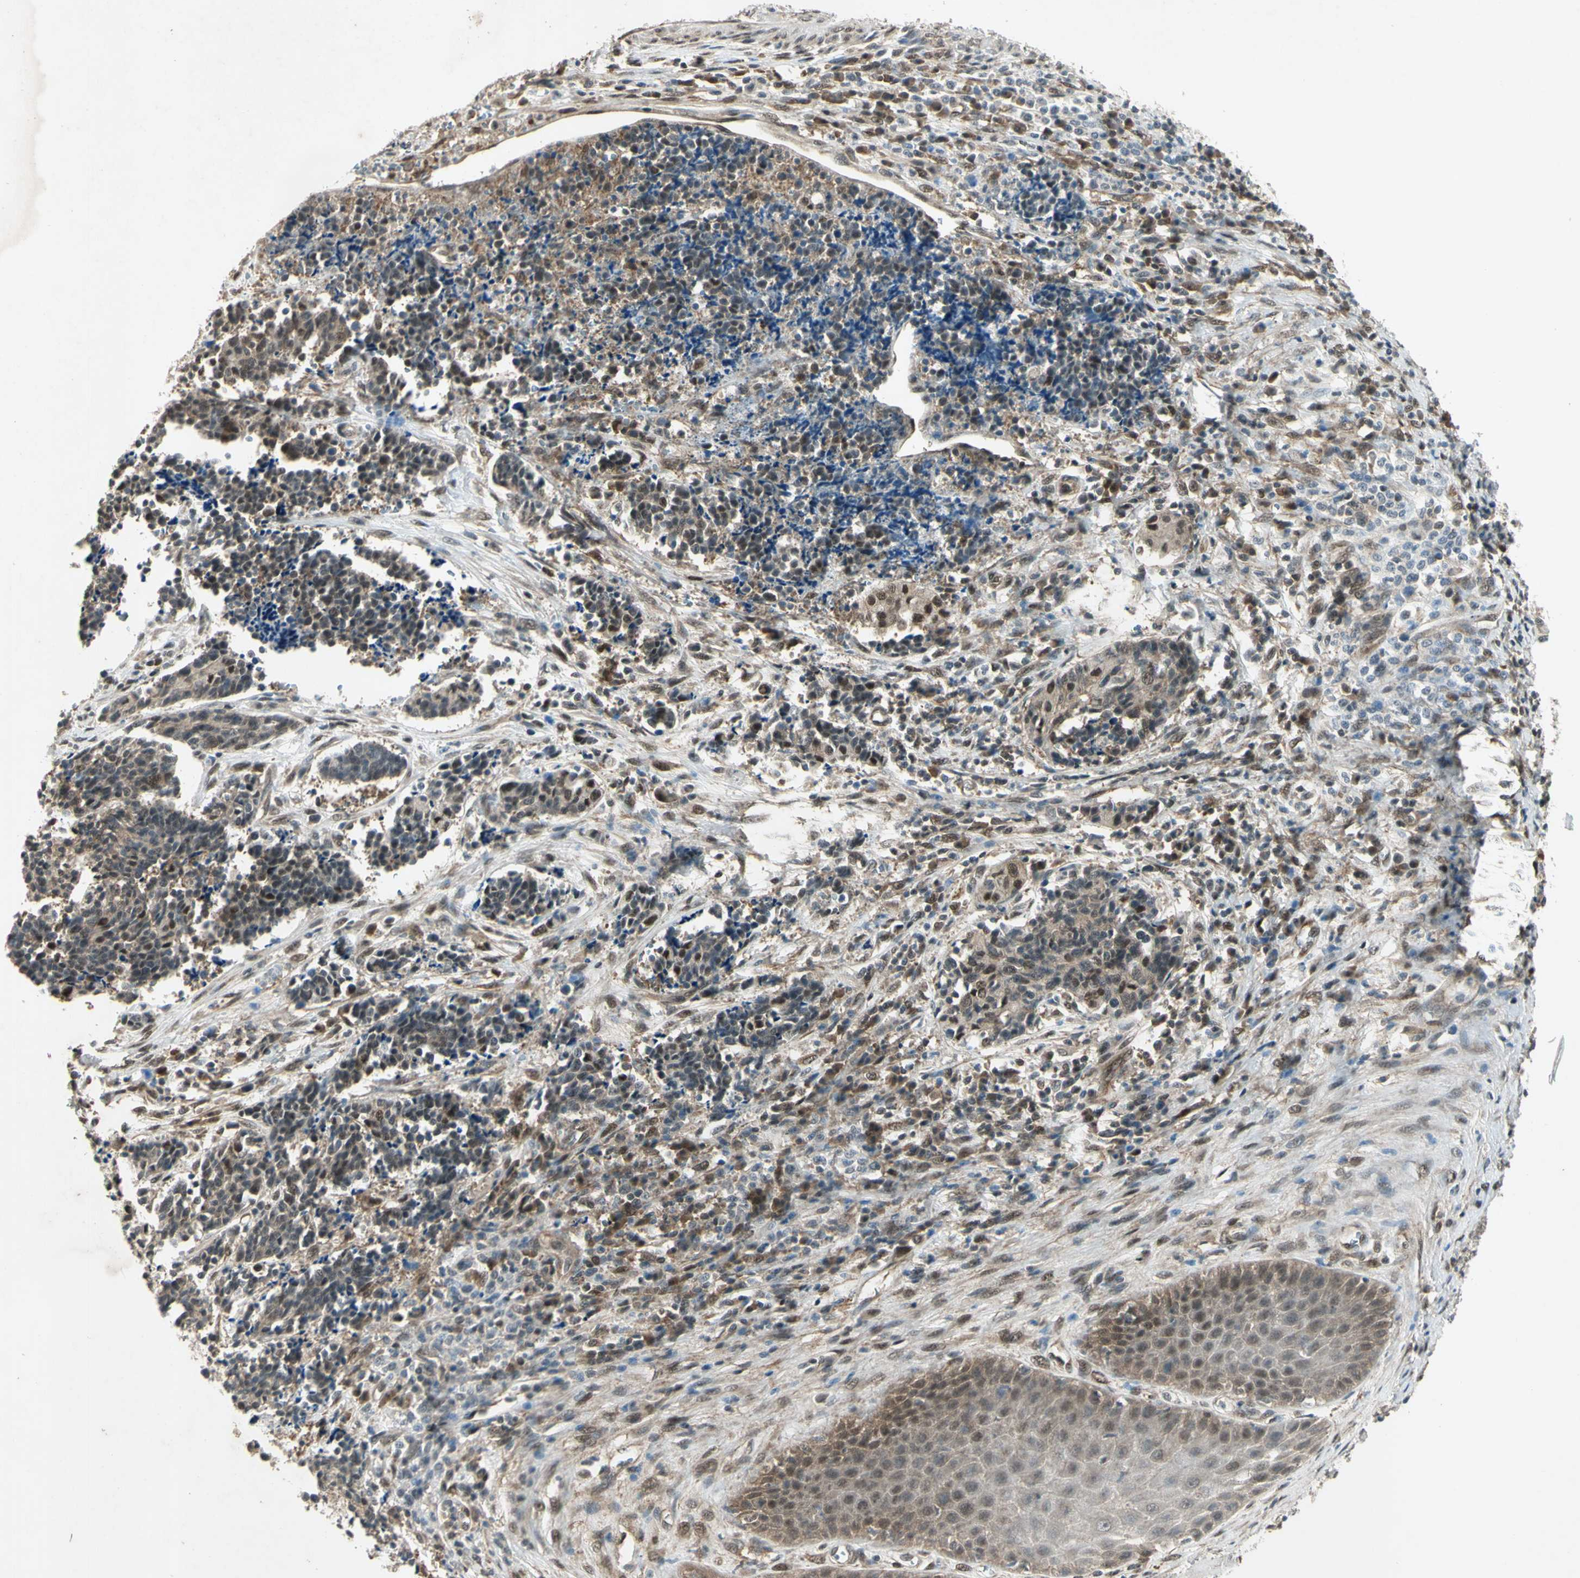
{"staining": {"intensity": "weak", "quantity": "25%-75%", "location": "cytoplasmic/membranous,nuclear"}, "tissue": "cervical cancer", "cell_type": "Tumor cells", "image_type": "cancer", "snomed": [{"axis": "morphology", "description": "Squamous cell carcinoma, NOS"}, {"axis": "topography", "description": "Cervix"}], "caption": "Protein expression analysis of human cervical squamous cell carcinoma reveals weak cytoplasmic/membranous and nuclear positivity in approximately 25%-75% of tumor cells.", "gene": "PSMD5", "patient": {"sex": "female", "age": 35}}